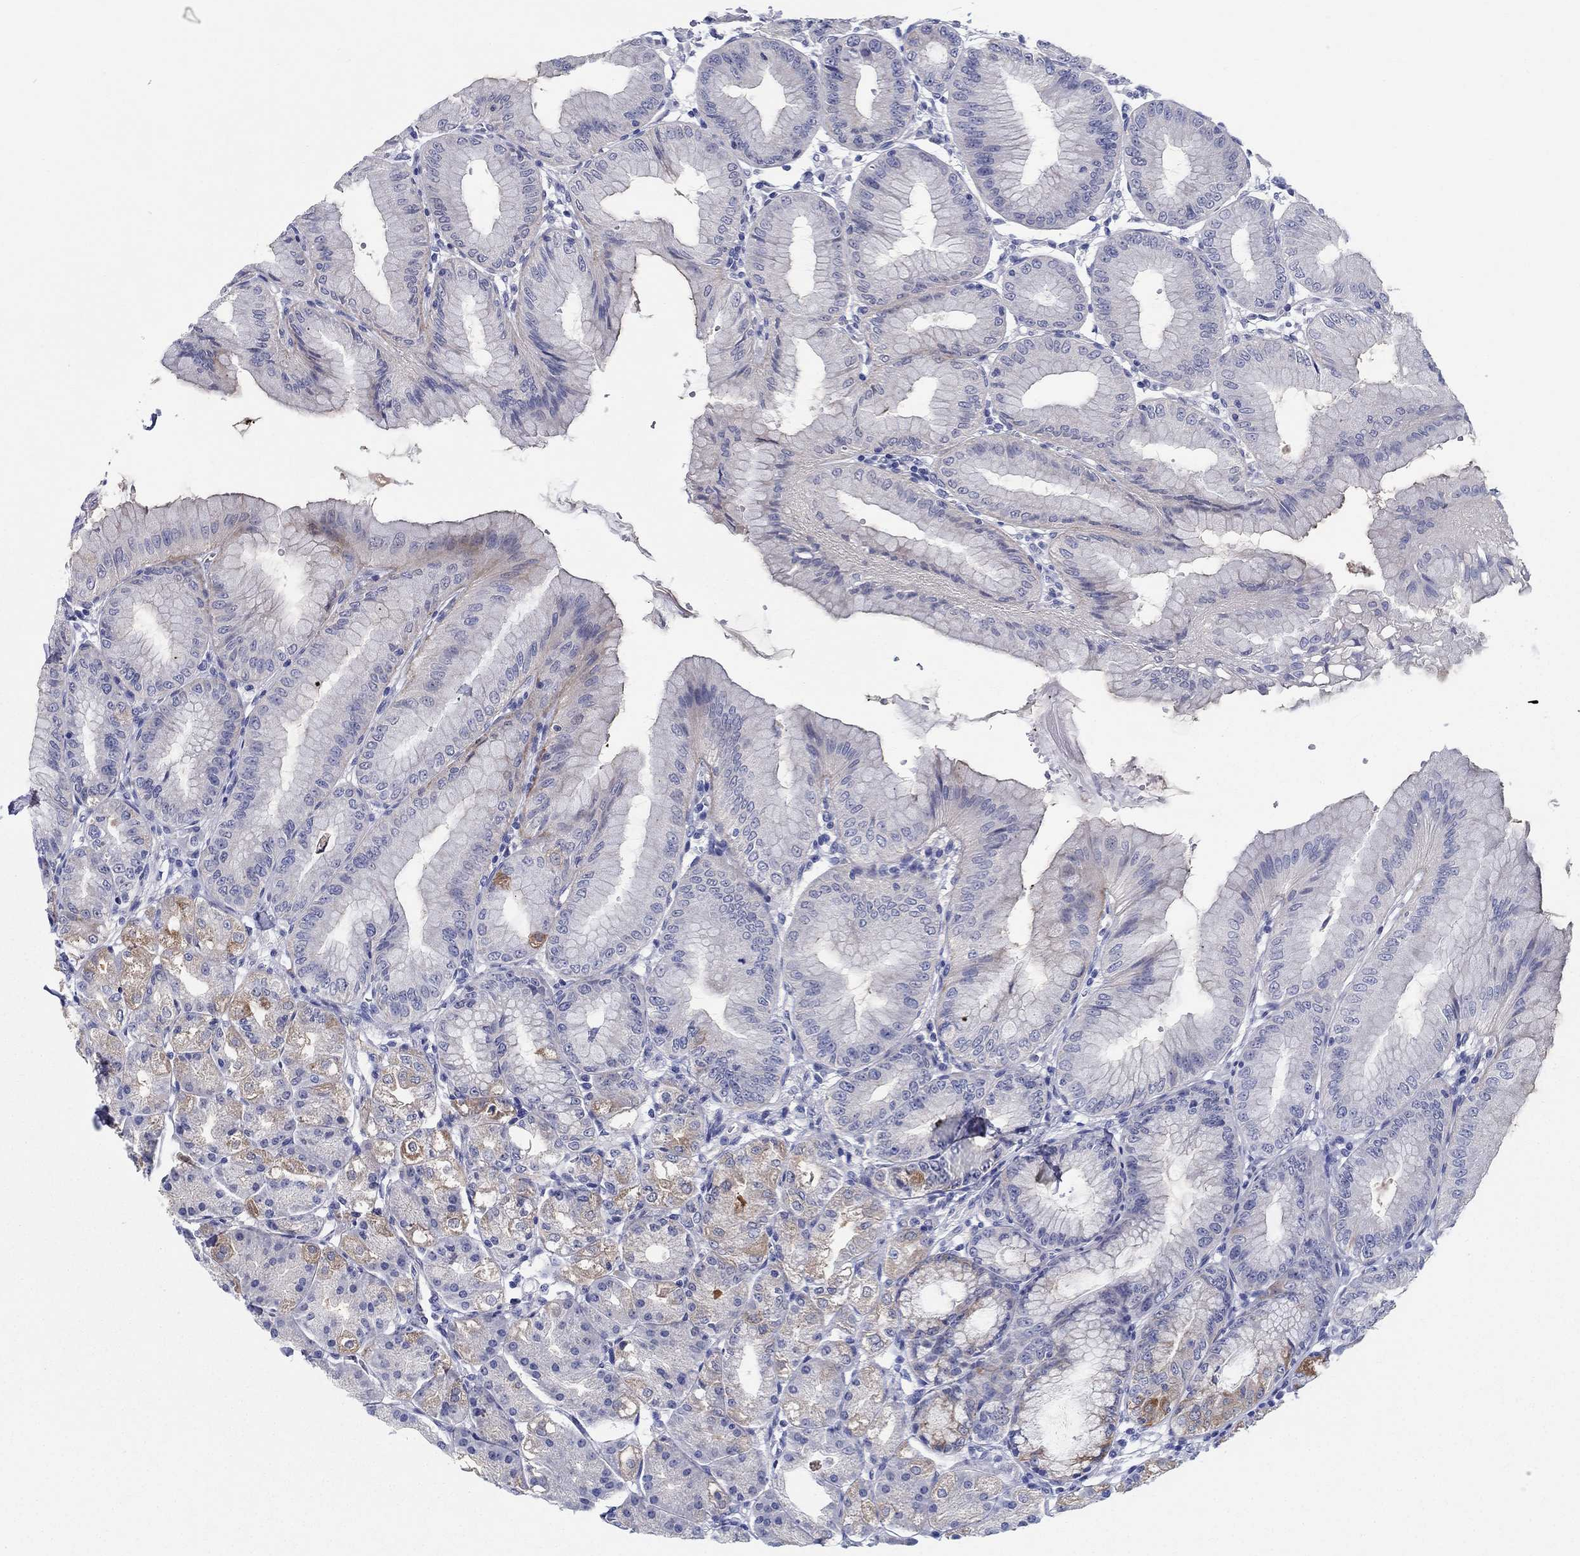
{"staining": {"intensity": "strong", "quantity": "<25%", "location": "cytoplasmic/membranous"}, "tissue": "stomach", "cell_type": "Glandular cells", "image_type": "normal", "snomed": [{"axis": "morphology", "description": "Normal tissue, NOS"}, {"axis": "topography", "description": "Stomach"}], "caption": "This is a photomicrograph of IHC staining of normal stomach, which shows strong expression in the cytoplasmic/membranous of glandular cells.", "gene": "RAP1GAP", "patient": {"sex": "male", "age": 71}}